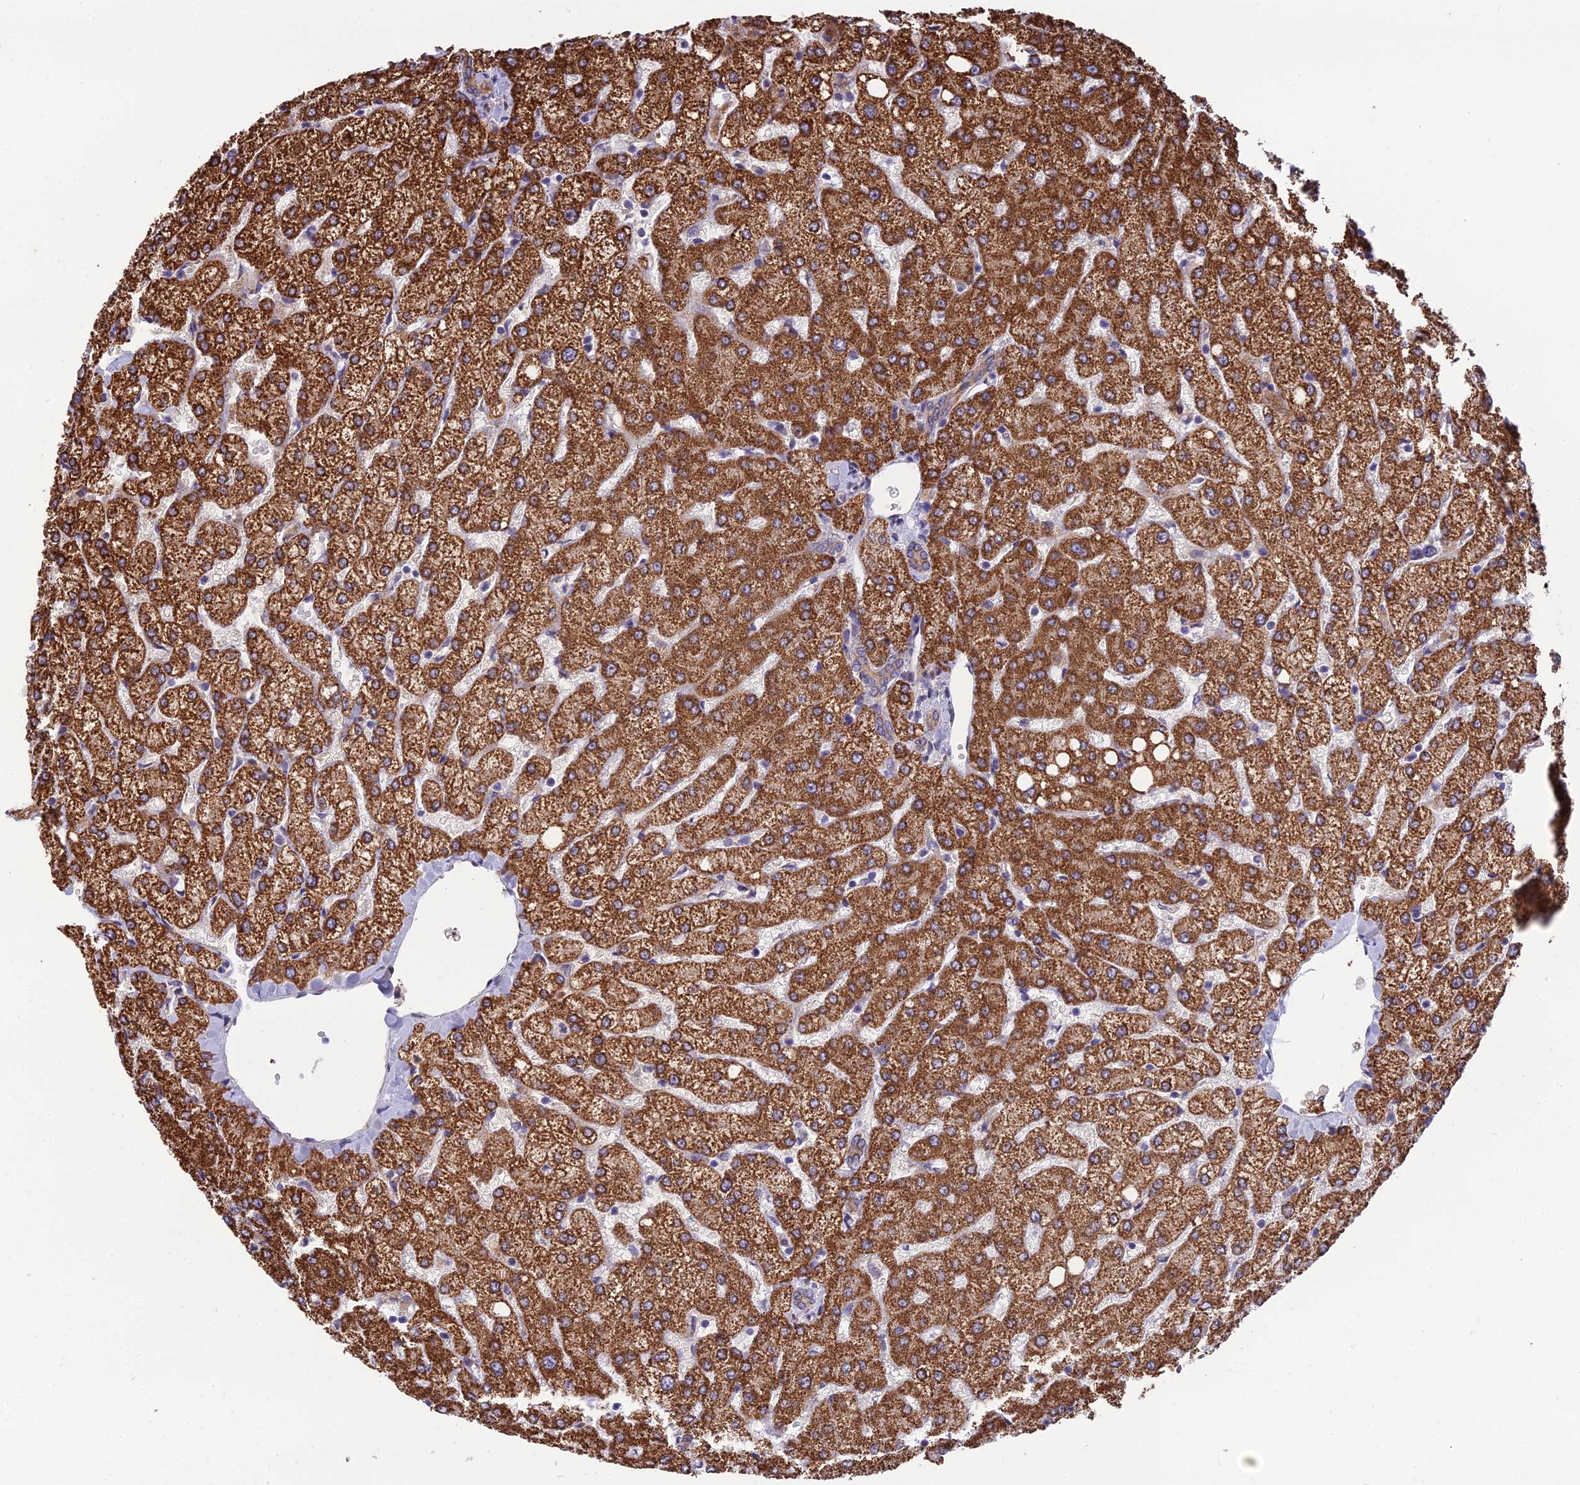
{"staining": {"intensity": "moderate", "quantity": "<25%", "location": "cytoplasmic/membranous"}, "tissue": "liver", "cell_type": "Cholangiocytes", "image_type": "normal", "snomed": [{"axis": "morphology", "description": "Normal tissue, NOS"}, {"axis": "topography", "description": "Liver"}], "caption": "Immunohistochemical staining of normal human liver demonstrates moderate cytoplasmic/membranous protein expression in about <25% of cholangiocytes. The staining is performed using DAB brown chromogen to label protein expression. The nuclei are counter-stained blue using hematoxylin.", "gene": "CYP2R1", "patient": {"sex": "female", "age": 54}}